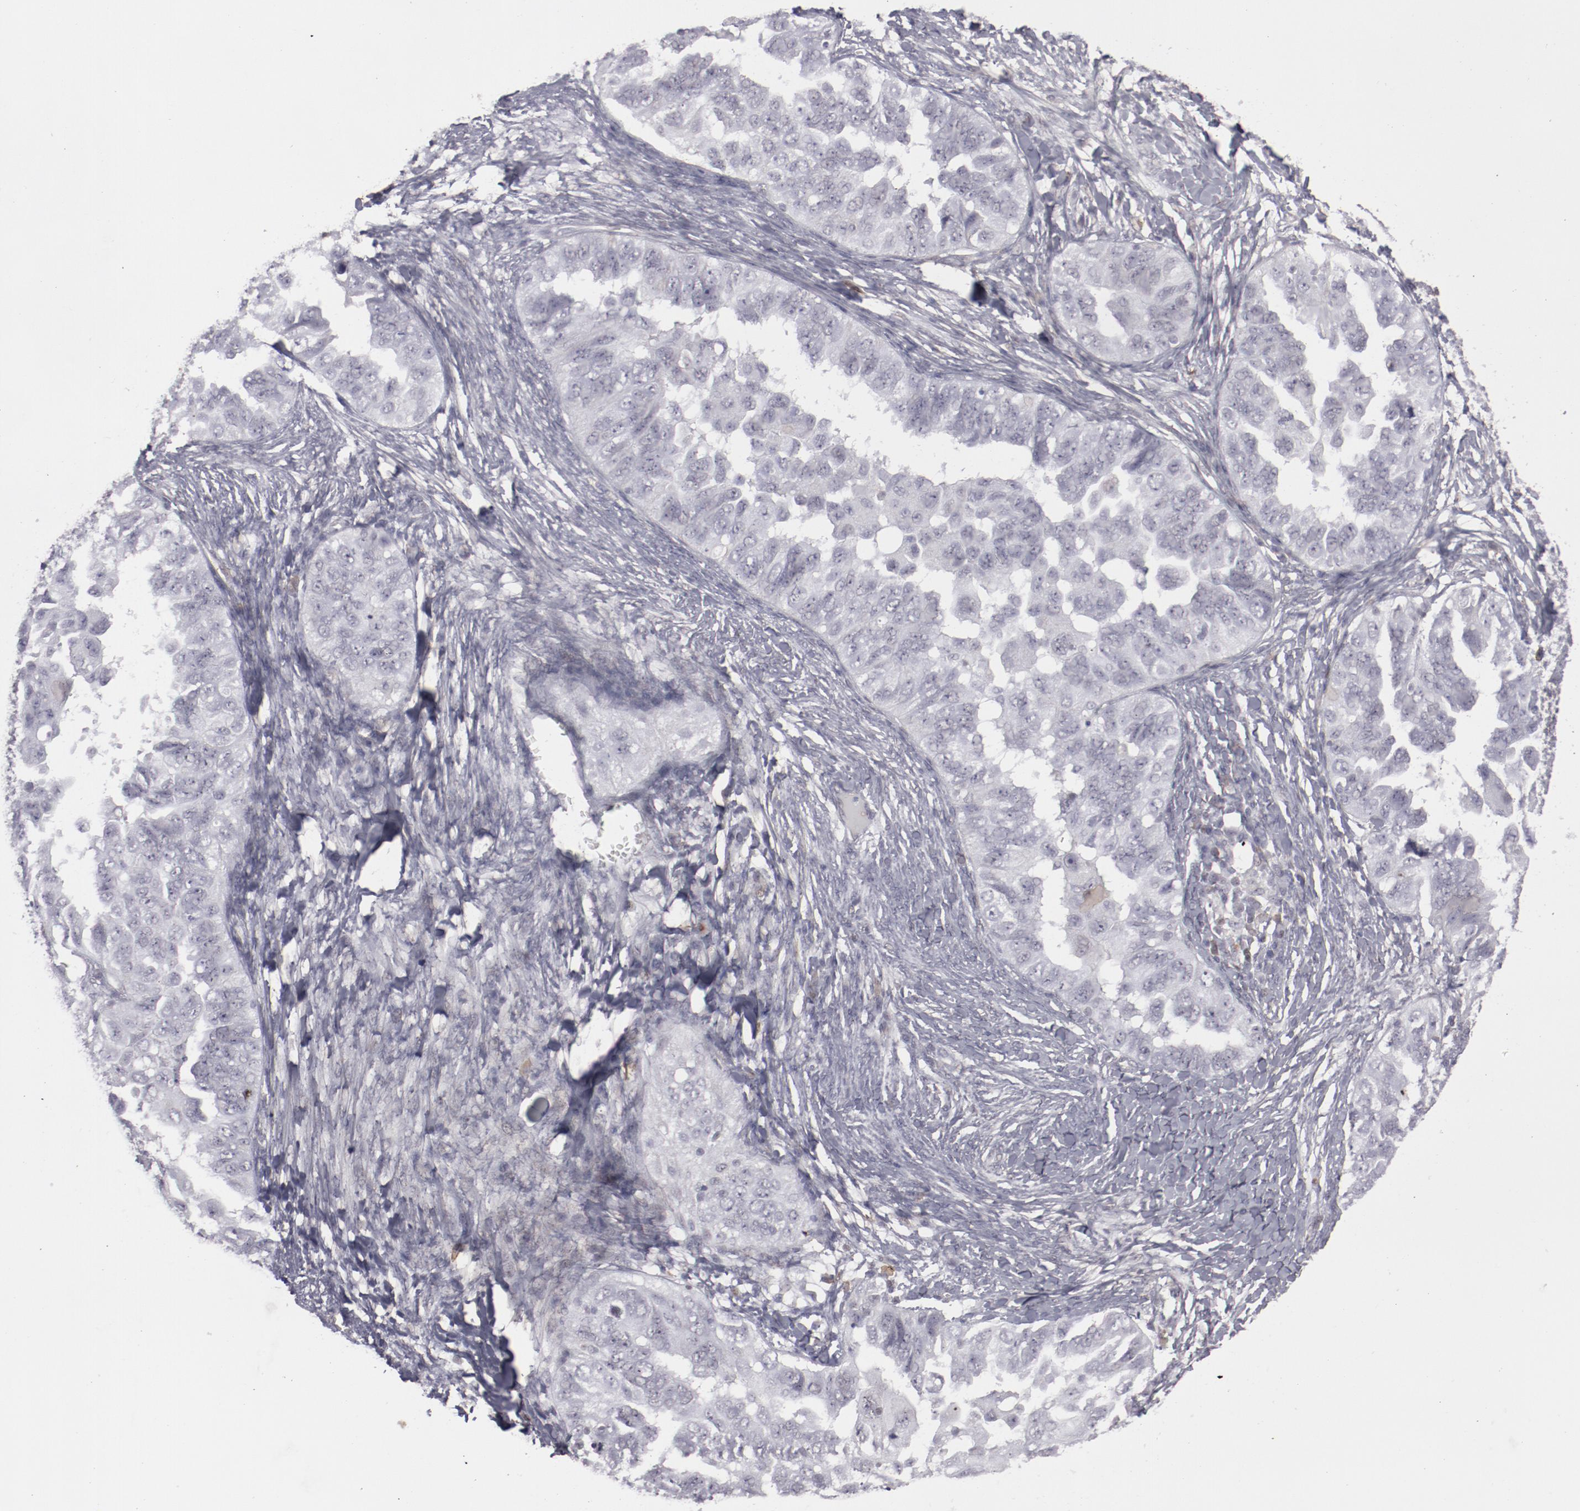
{"staining": {"intensity": "negative", "quantity": "none", "location": "none"}, "tissue": "ovarian cancer", "cell_type": "Tumor cells", "image_type": "cancer", "snomed": [{"axis": "morphology", "description": "Cystadenocarcinoma, serous, NOS"}, {"axis": "topography", "description": "Ovary"}], "caption": "This is an immunohistochemistry histopathology image of ovarian cancer (serous cystadenocarcinoma). There is no positivity in tumor cells.", "gene": "LEF1", "patient": {"sex": "female", "age": 82}}